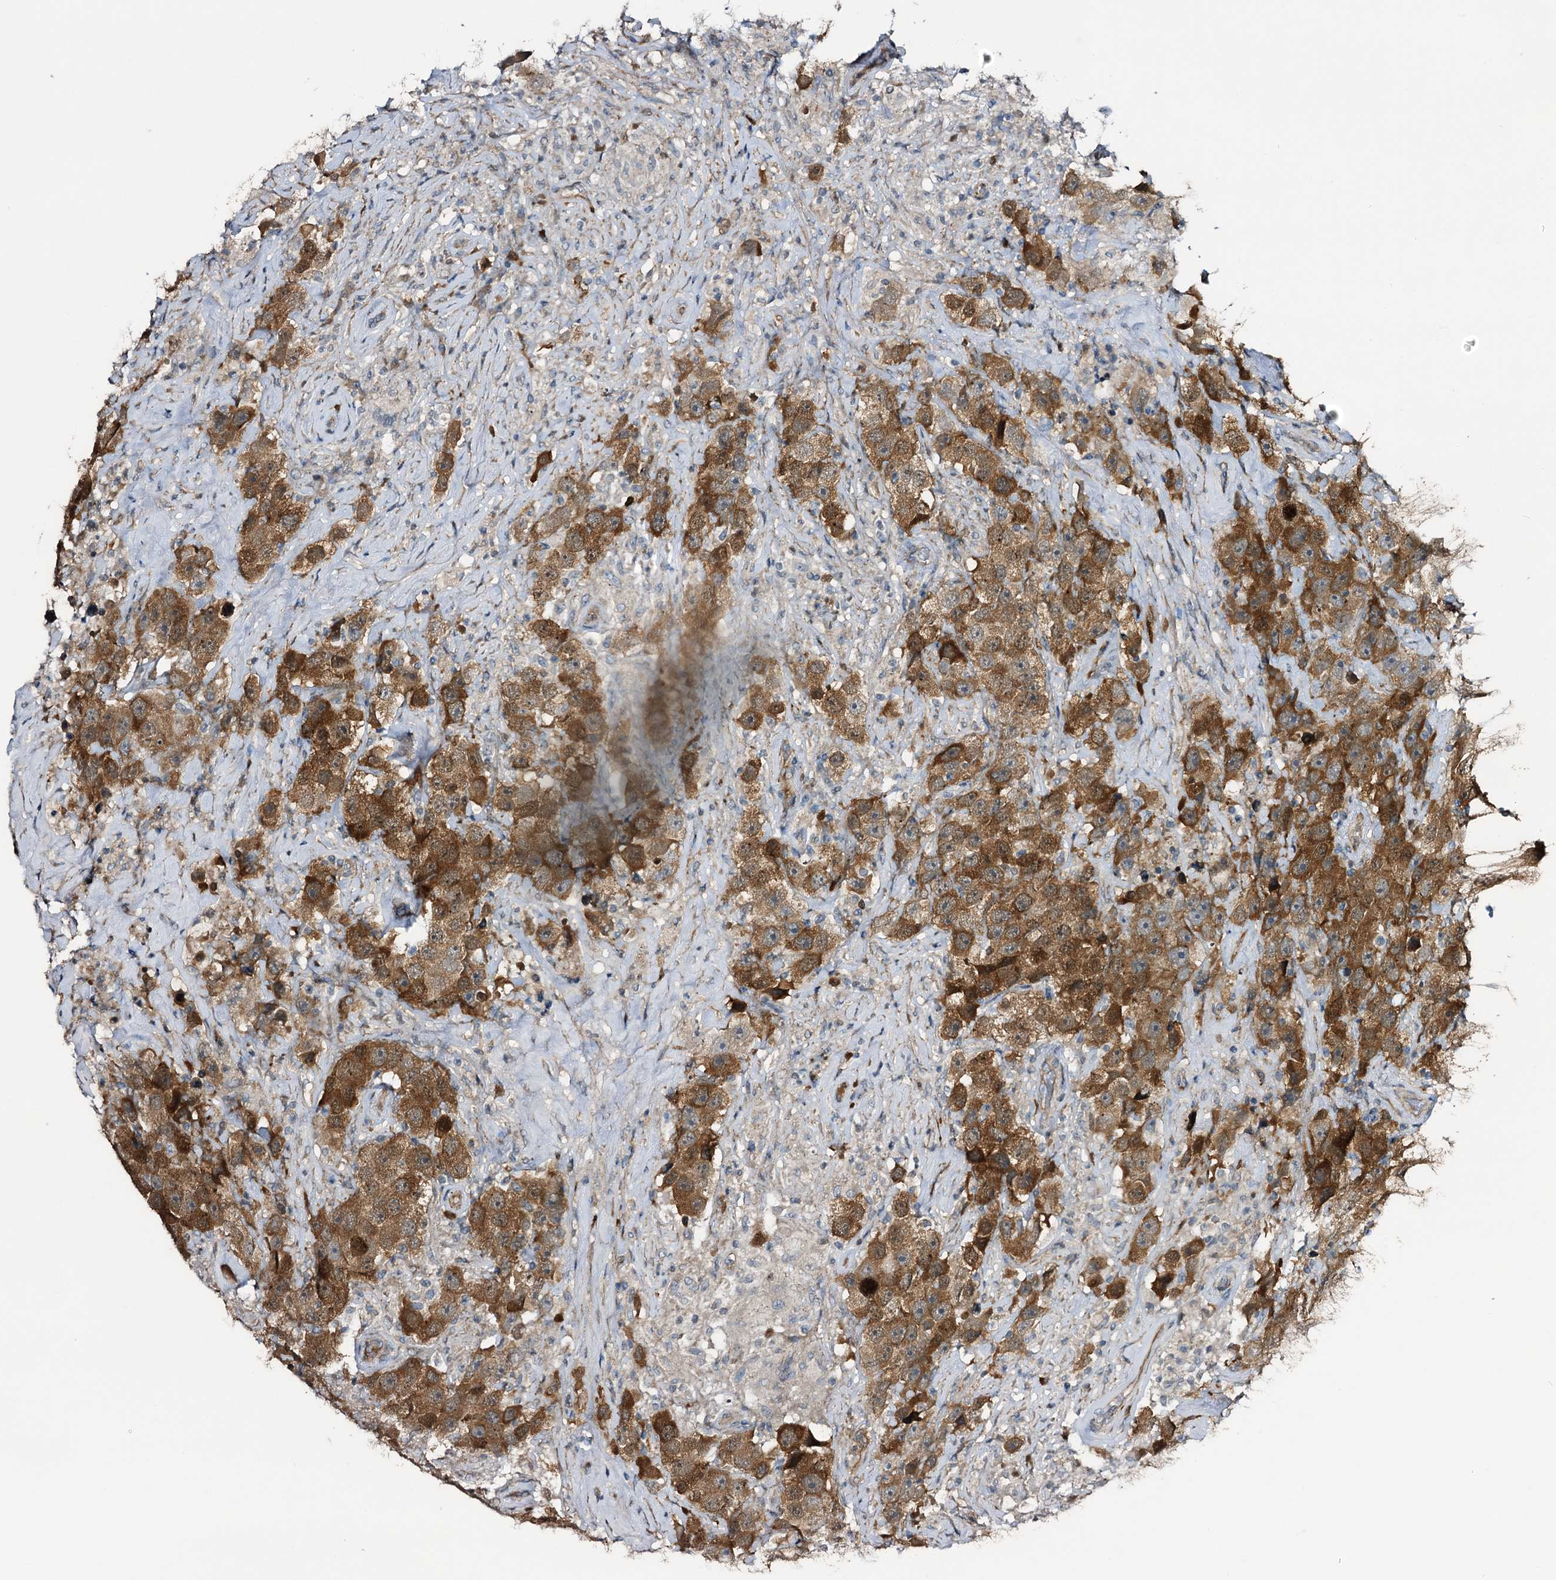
{"staining": {"intensity": "strong", "quantity": ">75%", "location": "cytoplasmic/membranous"}, "tissue": "testis cancer", "cell_type": "Tumor cells", "image_type": "cancer", "snomed": [{"axis": "morphology", "description": "Seminoma, NOS"}, {"axis": "topography", "description": "Testis"}], "caption": "There is high levels of strong cytoplasmic/membranous positivity in tumor cells of testis cancer (seminoma), as demonstrated by immunohistochemical staining (brown color).", "gene": "NCAPD2", "patient": {"sex": "male", "age": 49}}